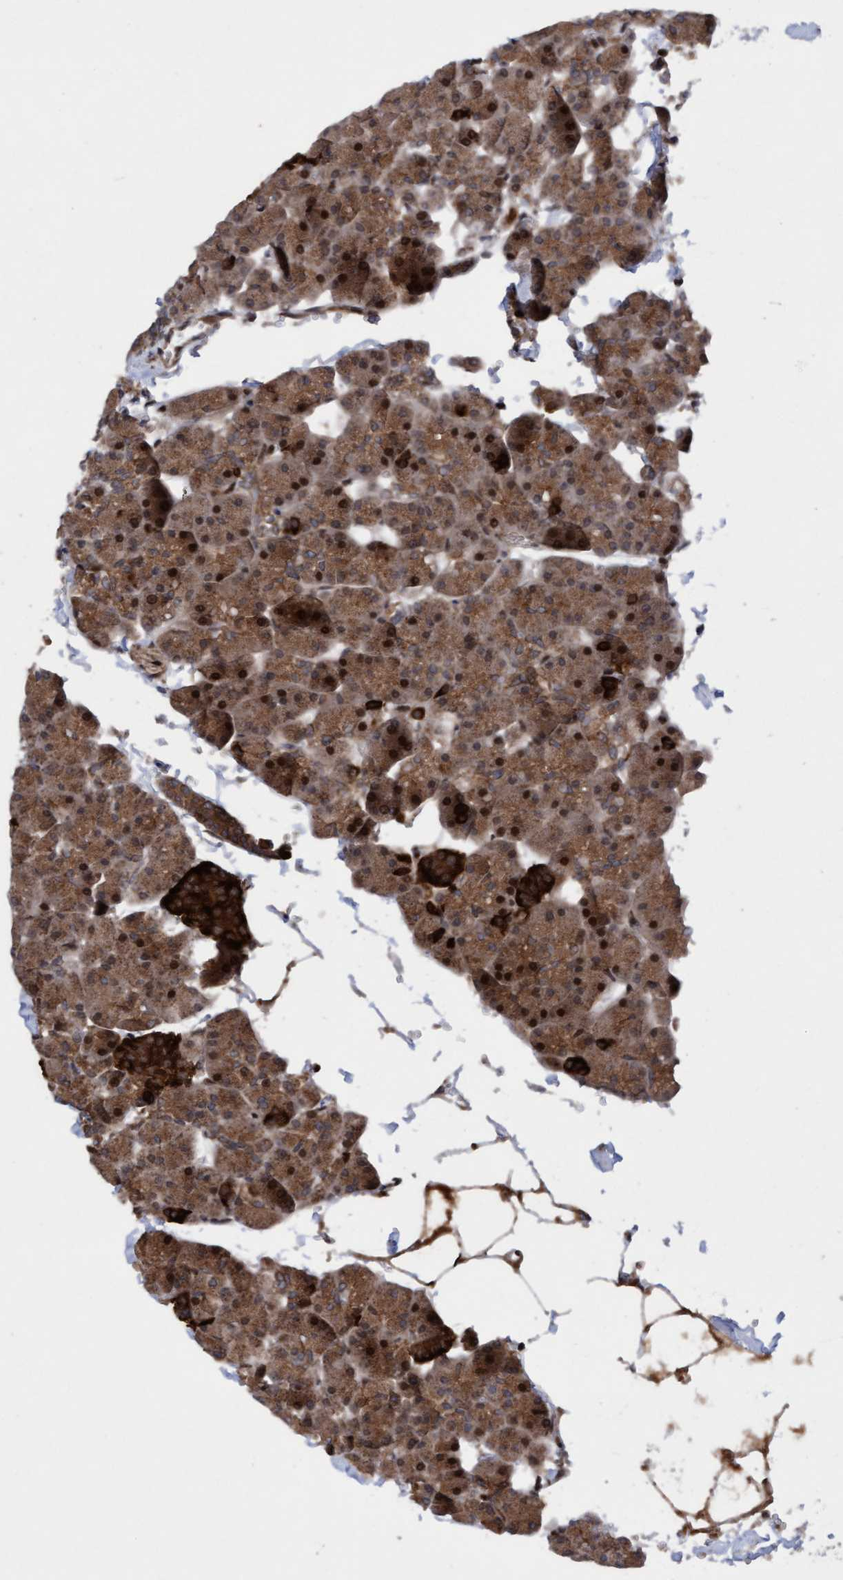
{"staining": {"intensity": "moderate", "quantity": ">75%", "location": "cytoplasmic/membranous,nuclear"}, "tissue": "pancreas", "cell_type": "Exocrine glandular cells", "image_type": "normal", "snomed": [{"axis": "morphology", "description": "Normal tissue, NOS"}, {"axis": "topography", "description": "Pancreas"}], "caption": "Immunohistochemical staining of unremarkable pancreas exhibits moderate cytoplasmic/membranous,nuclear protein expression in approximately >75% of exocrine glandular cells.", "gene": "ITFG1", "patient": {"sex": "male", "age": 35}}